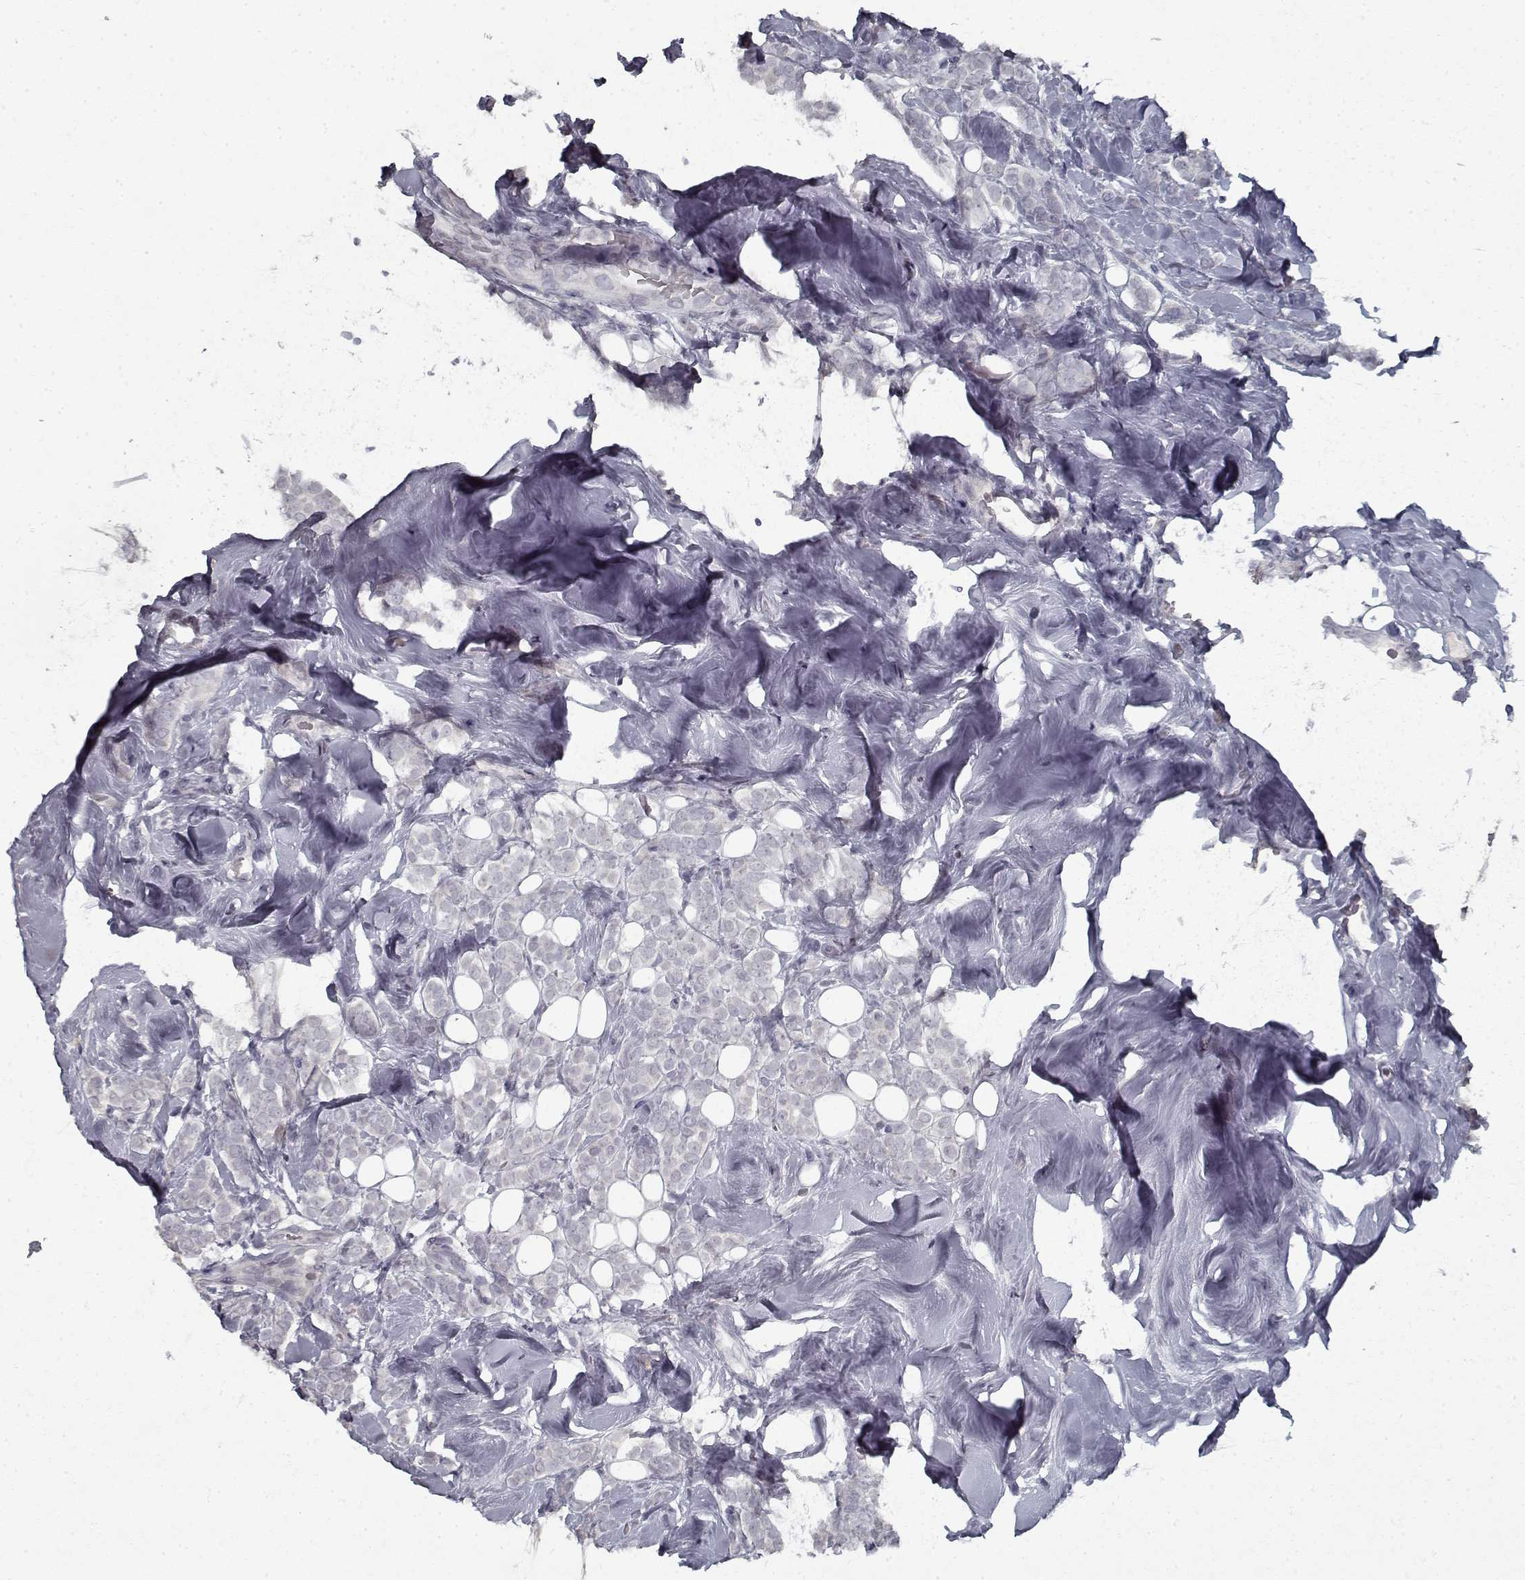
{"staining": {"intensity": "negative", "quantity": "none", "location": "none"}, "tissue": "breast cancer", "cell_type": "Tumor cells", "image_type": "cancer", "snomed": [{"axis": "morphology", "description": "Lobular carcinoma"}, {"axis": "topography", "description": "Breast"}], "caption": "Immunohistochemistry micrograph of neoplastic tissue: breast cancer stained with DAB (3,3'-diaminobenzidine) exhibits no significant protein positivity in tumor cells.", "gene": "GAD2", "patient": {"sex": "female", "age": 49}}